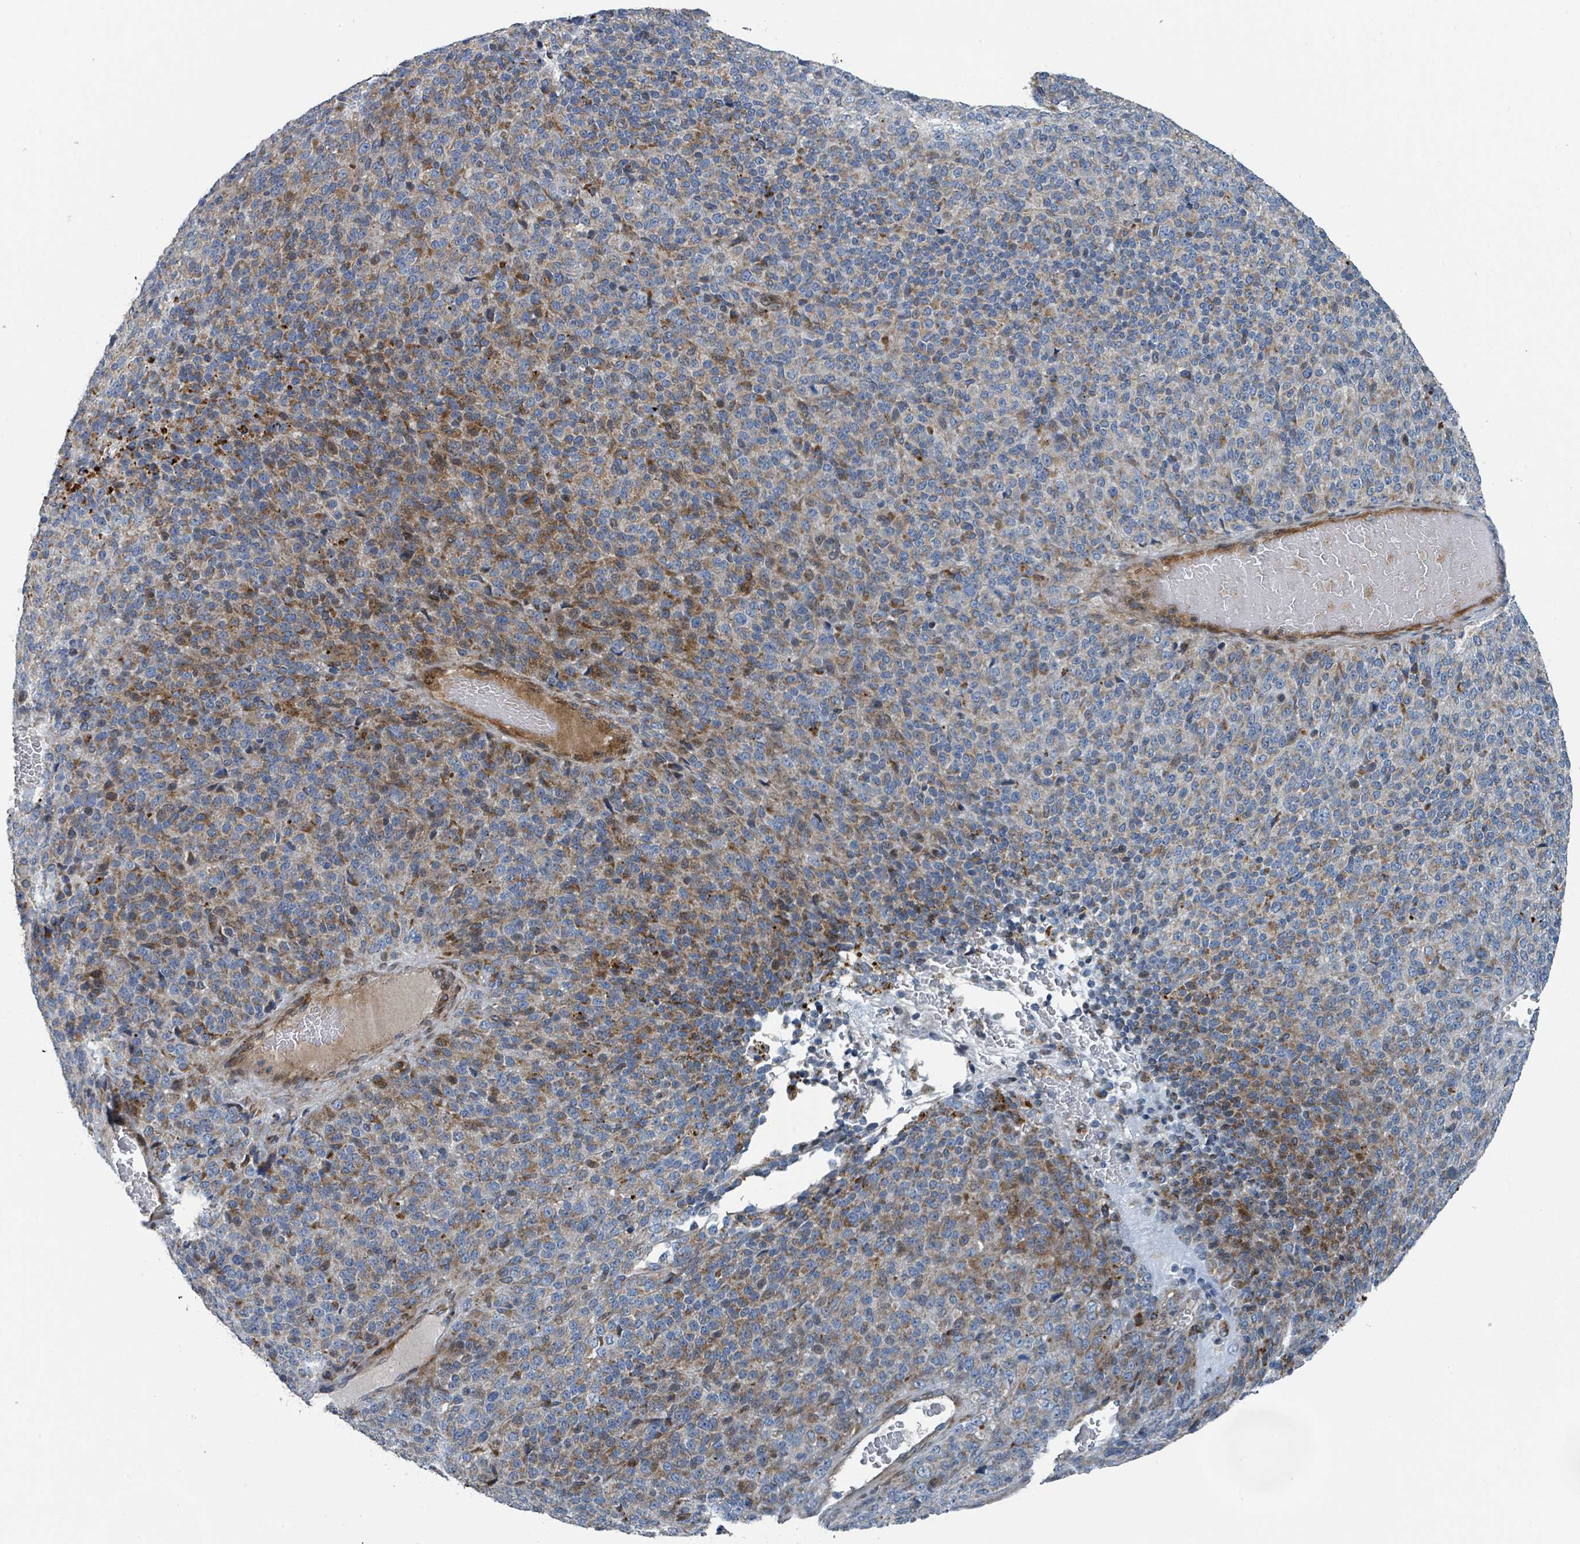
{"staining": {"intensity": "moderate", "quantity": "25%-75%", "location": "cytoplasmic/membranous"}, "tissue": "melanoma", "cell_type": "Tumor cells", "image_type": "cancer", "snomed": [{"axis": "morphology", "description": "Malignant melanoma, Metastatic site"}, {"axis": "topography", "description": "Brain"}], "caption": "IHC photomicrograph of human malignant melanoma (metastatic site) stained for a protein (brown), which shows medium levels of moderate cytoplasmic/membranous expression in about 25%-75% of tumor cells.", "gene": "DIPK2A", "patient": {"sex": "female", "age": 56}}